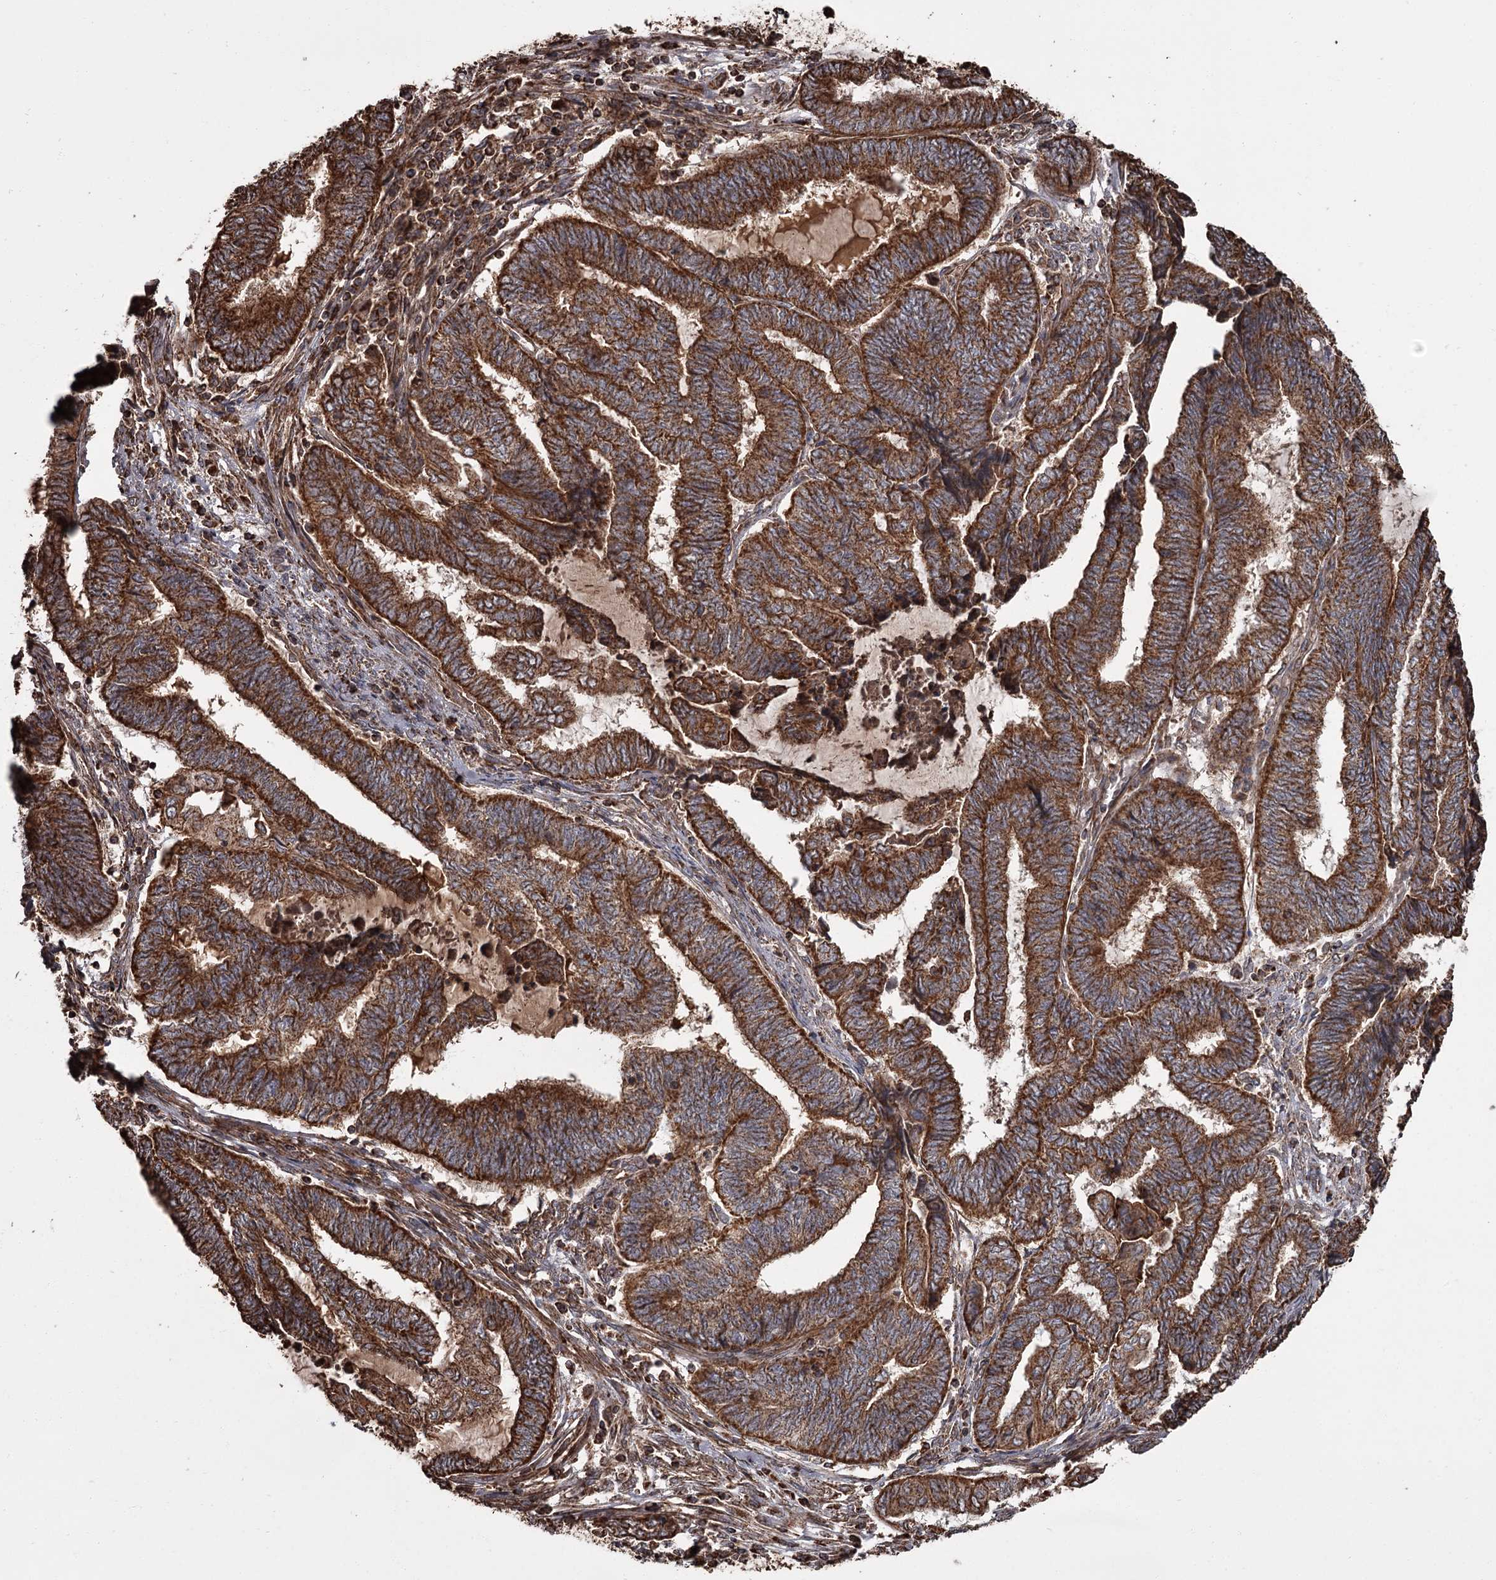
{"staining": {"intensity": "strong", "quantity": ">75%", "location": "cytoplasmic/membranous"}, "tissue": "endometrial cancer", "cell_type": "Tumor cells", "image_type": "cancer", "snomed": [{"axis": "morphology", "description": "Adenocarcinoma, NOS"}, {"axis": "topography", "description": "Uterus"}, {"axis": "topography", "description": "Endometrium"}], "caption": "A photomicrograph showing strong cytoplasmic/membranous staining in approximately >75% of tumor cells in endometrial cancer, as visualized by brown immunohistochemical staining.", "gene": "THAP9", "patient": {"sex": "female", "age": 70}}